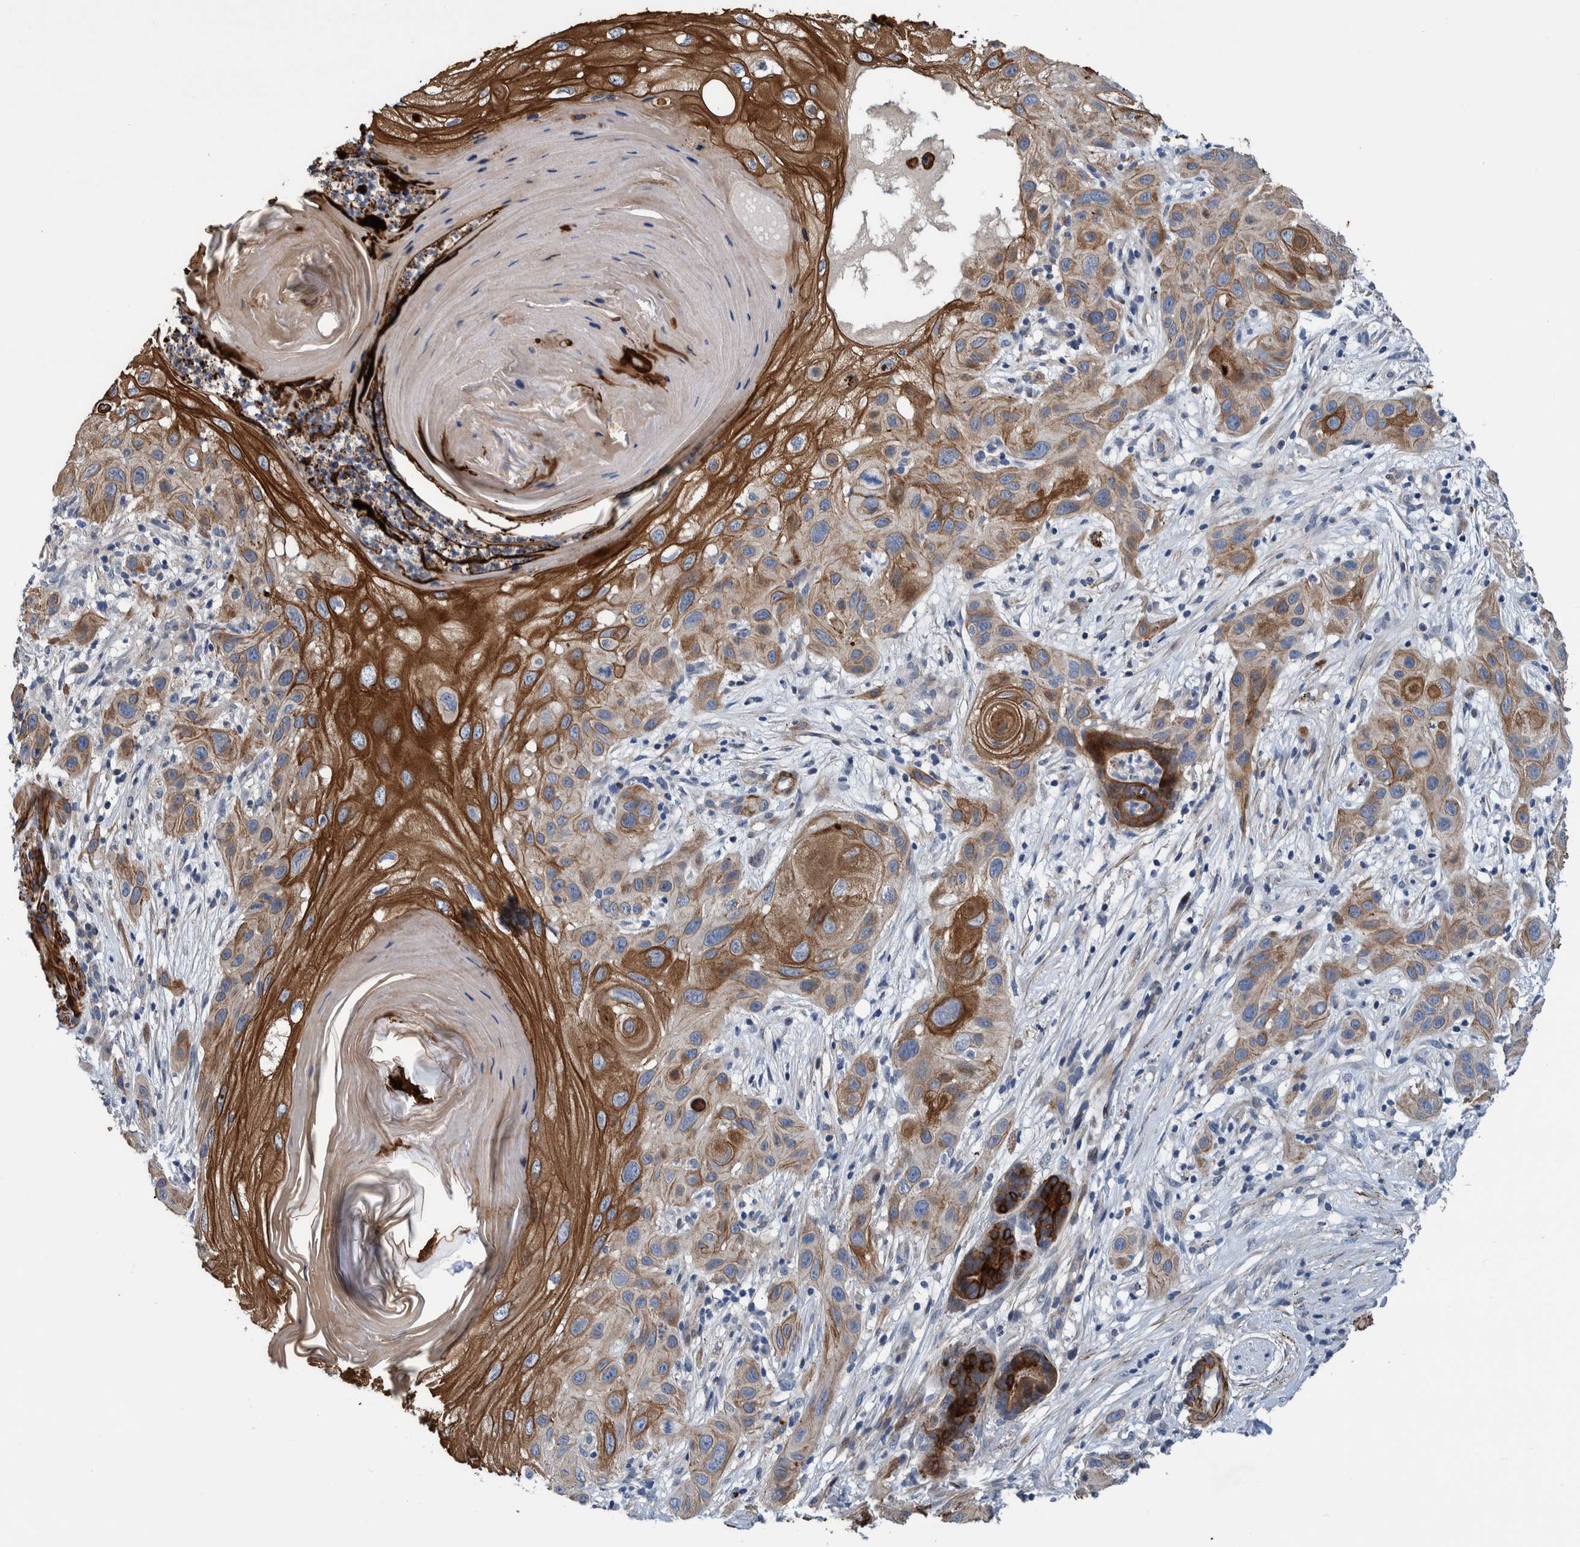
{"staining": {"intensity": "strong", "quantity": "25%-75%", "location": "cytoplasmic/membranous"}, "tissue": "skin cancer", "cell_type": "Tumor cells", "image_type": "cancer", "snomed": [{"axis": "morphology", "description": "Squamous cell carcinoma, NOS"}, {"axis": "topography", "description": "Skin"}], "caption": "High-power microscopy captured an IHC histopathology image of skin squamous cell carcinoma, revealing strong cytoplasmic/membranous positivity in about 25%-75% of tumor cells.", "gene": "MKS1", "patient": {"sex": "female", "age": 96}}